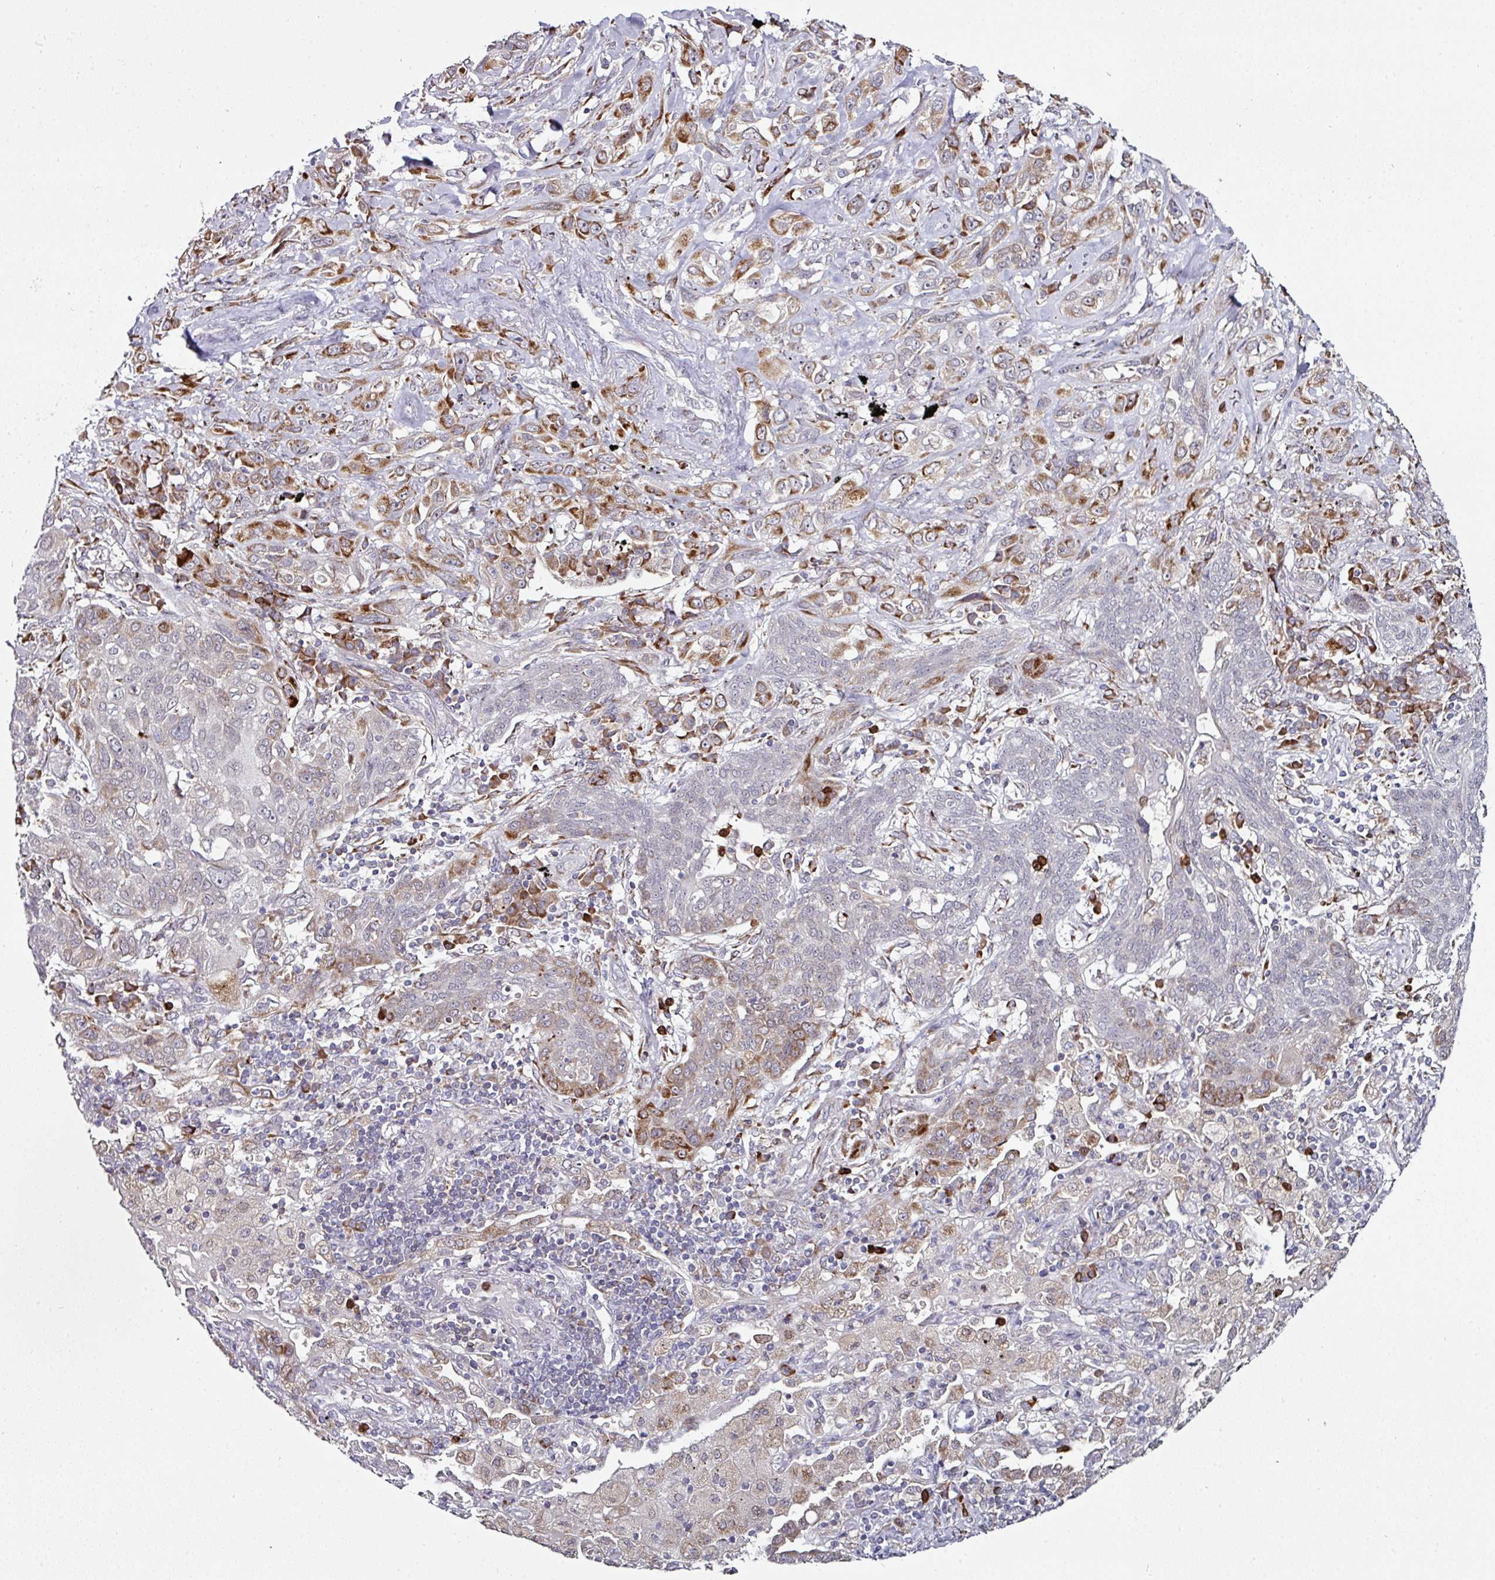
{"staining": {"intensity": "moderate", "quantity": "<25%", "location": "cytoplasmic/membranous"}, "tissue": "lung cancer", "cell_type": "Tumor cells", "image_type": "cancer", "snomed": [{"axis": "morphology", "description": "Squamous cell carcinoma, NOS"}, {"axis": "topography", "description": "Lung"}], "caption": "Lung cancer (squamous cell carcinoma) stained with a brown dye shows moderate cytoplasmic/membranous positive staining in about <25% of tumor cells.", "gene": "APOLD1", "patient": {"sex": "female", "age": 70}}